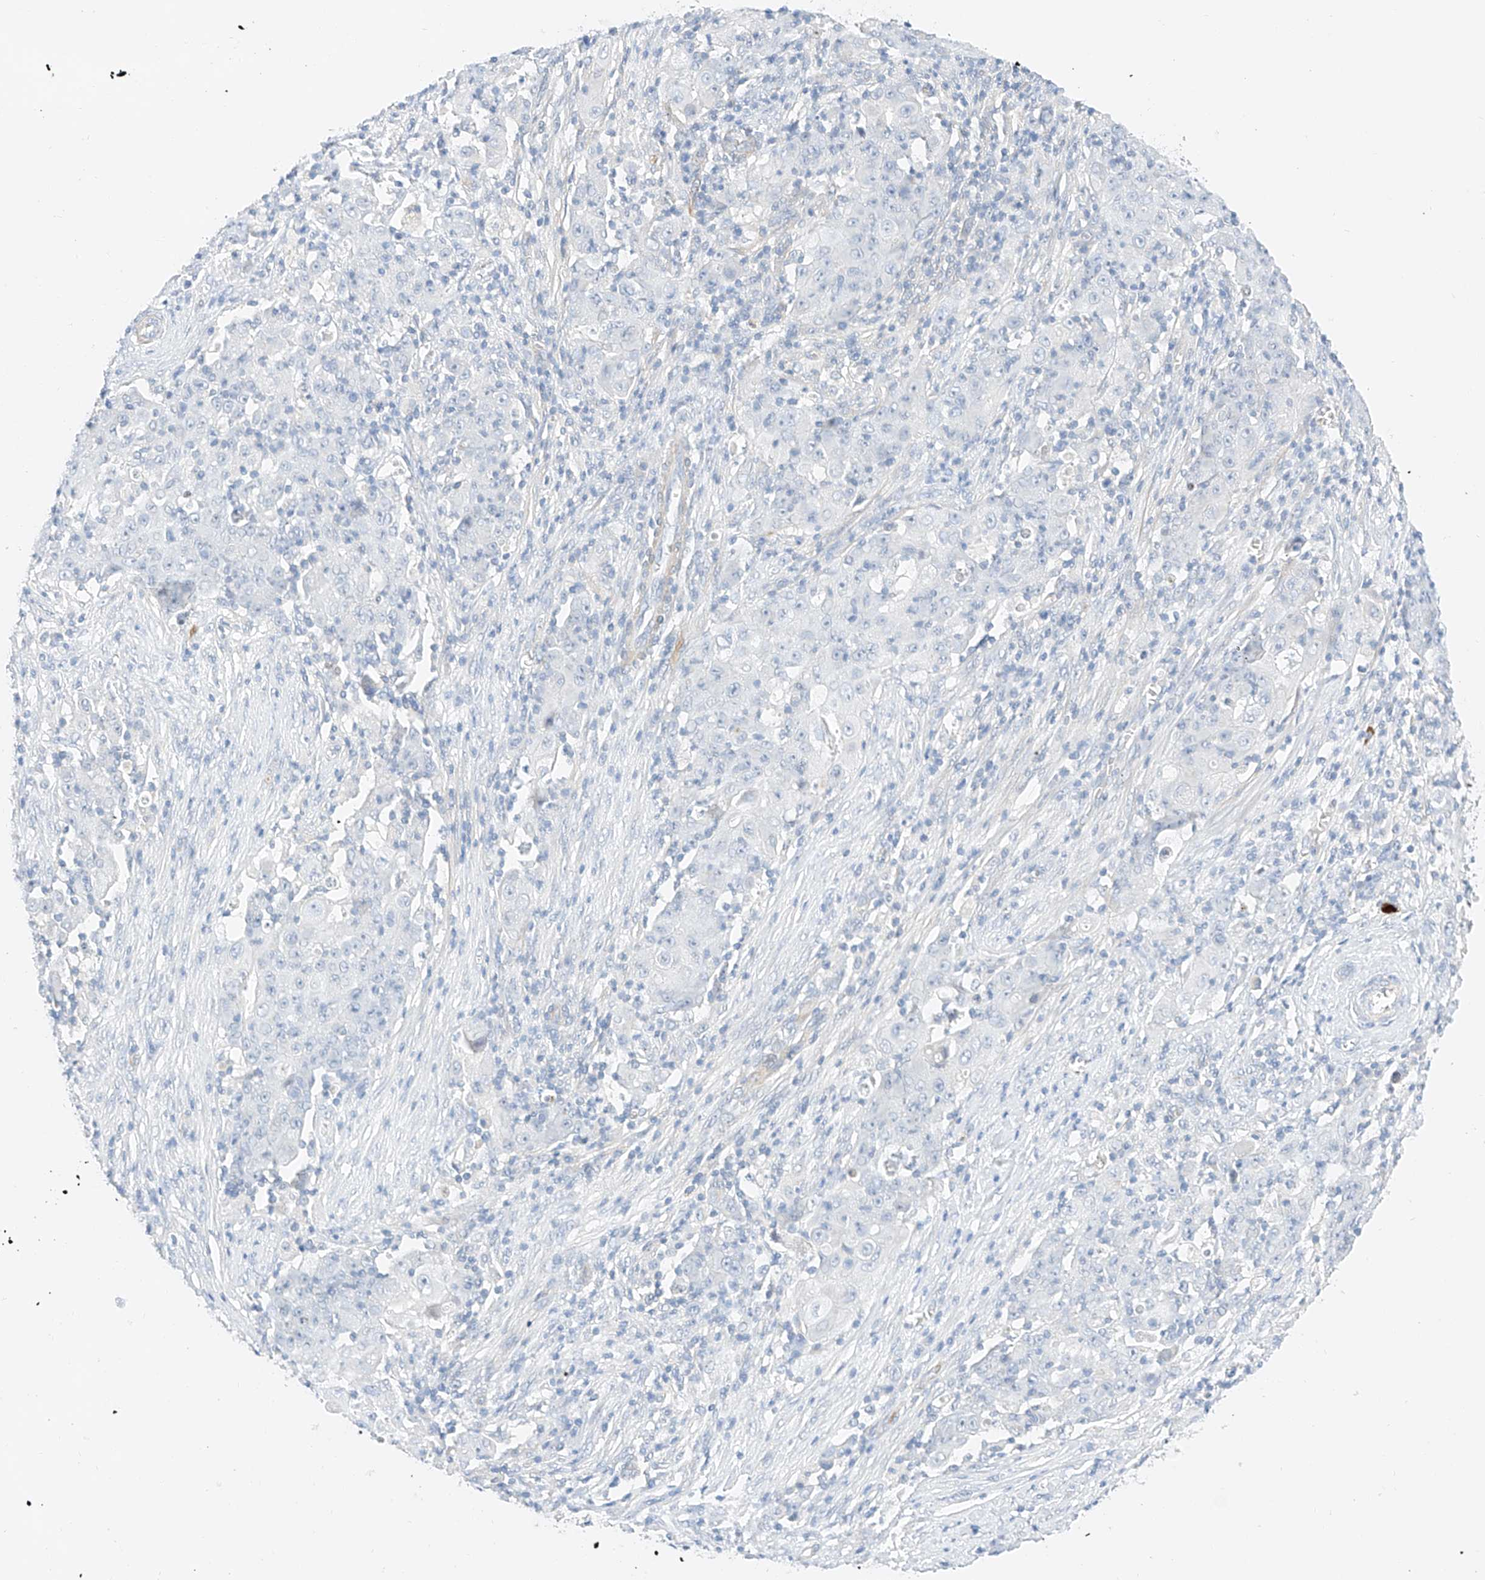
{"staining": {"intensity": "negative", "quantity": "none", "location": "none"}, "tissue": "ovarian cancer", "cell_type": "Tumor cells", "image_type": "cancer", "snomed": [{"axis": "morphology", "description": "Carcinoma, endometroid"}, {"axis": "topography", "description": "Ovary"}], "caption": "High power microscopy histopathology image of an immunohistochemistry (IHC) micrograph of endometroid carcinoma (ovarian), revealing no significant staining in tumor cells.", "gene": "CDCP2", "patient": {"sex": "female", "age": 42}}